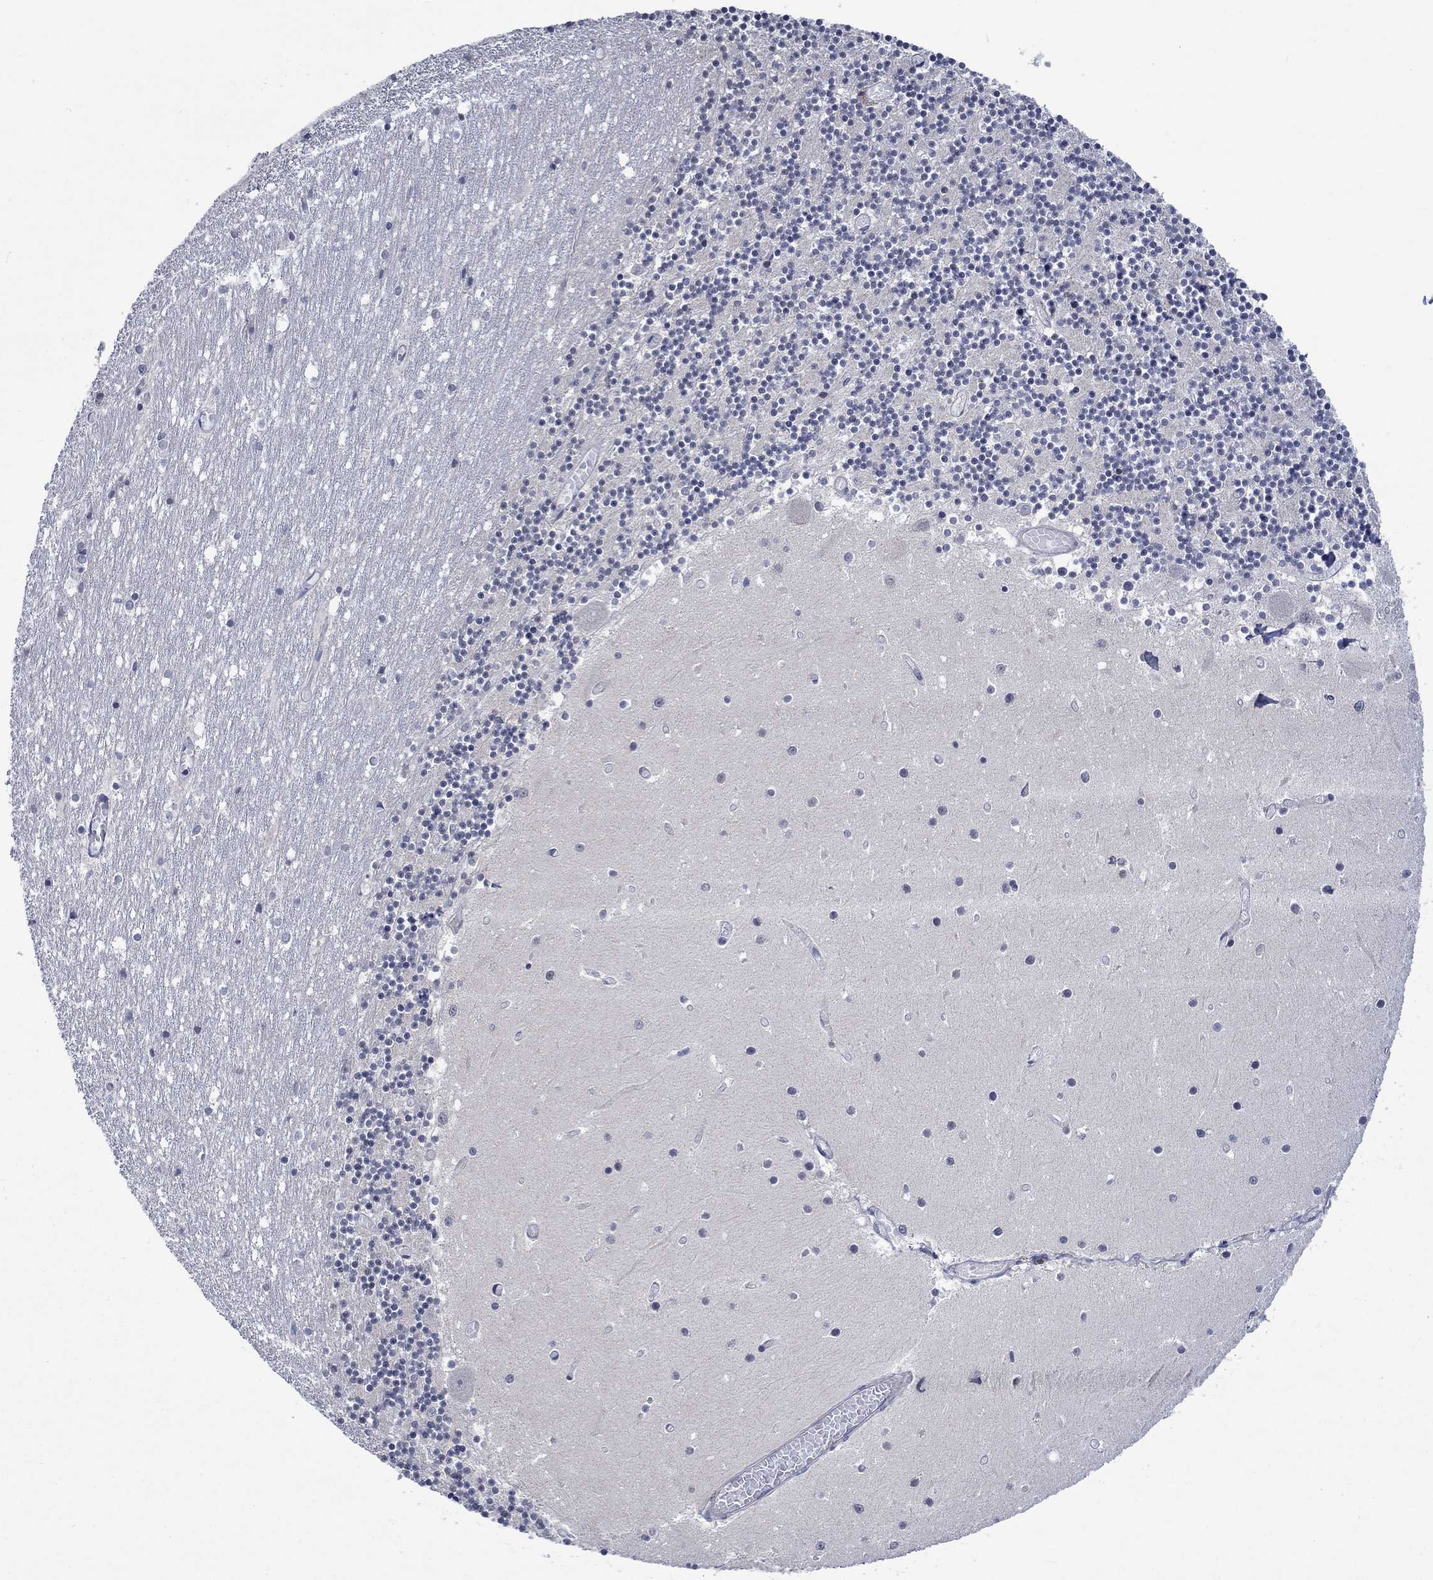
{"staining": {"intensity": "negative", "quantity": "none", "location": "none"}, "tissue": "cerebellum", "cell_type": "Cells in granular layer", "image_type": "normal", "snomed": [{"axis": "morphology", "description": "Normal tissue, NOS"}, {"axis": "topography", "description": "Cerebellum"}], "caption": "An immunohistochemistry (IHC) micrograph of normal cerebellum is shown. There is no staining in cells in granular layer of cerebellum.", "gene": "GJA5", "patient": {"sex": "female", "age": 28}}